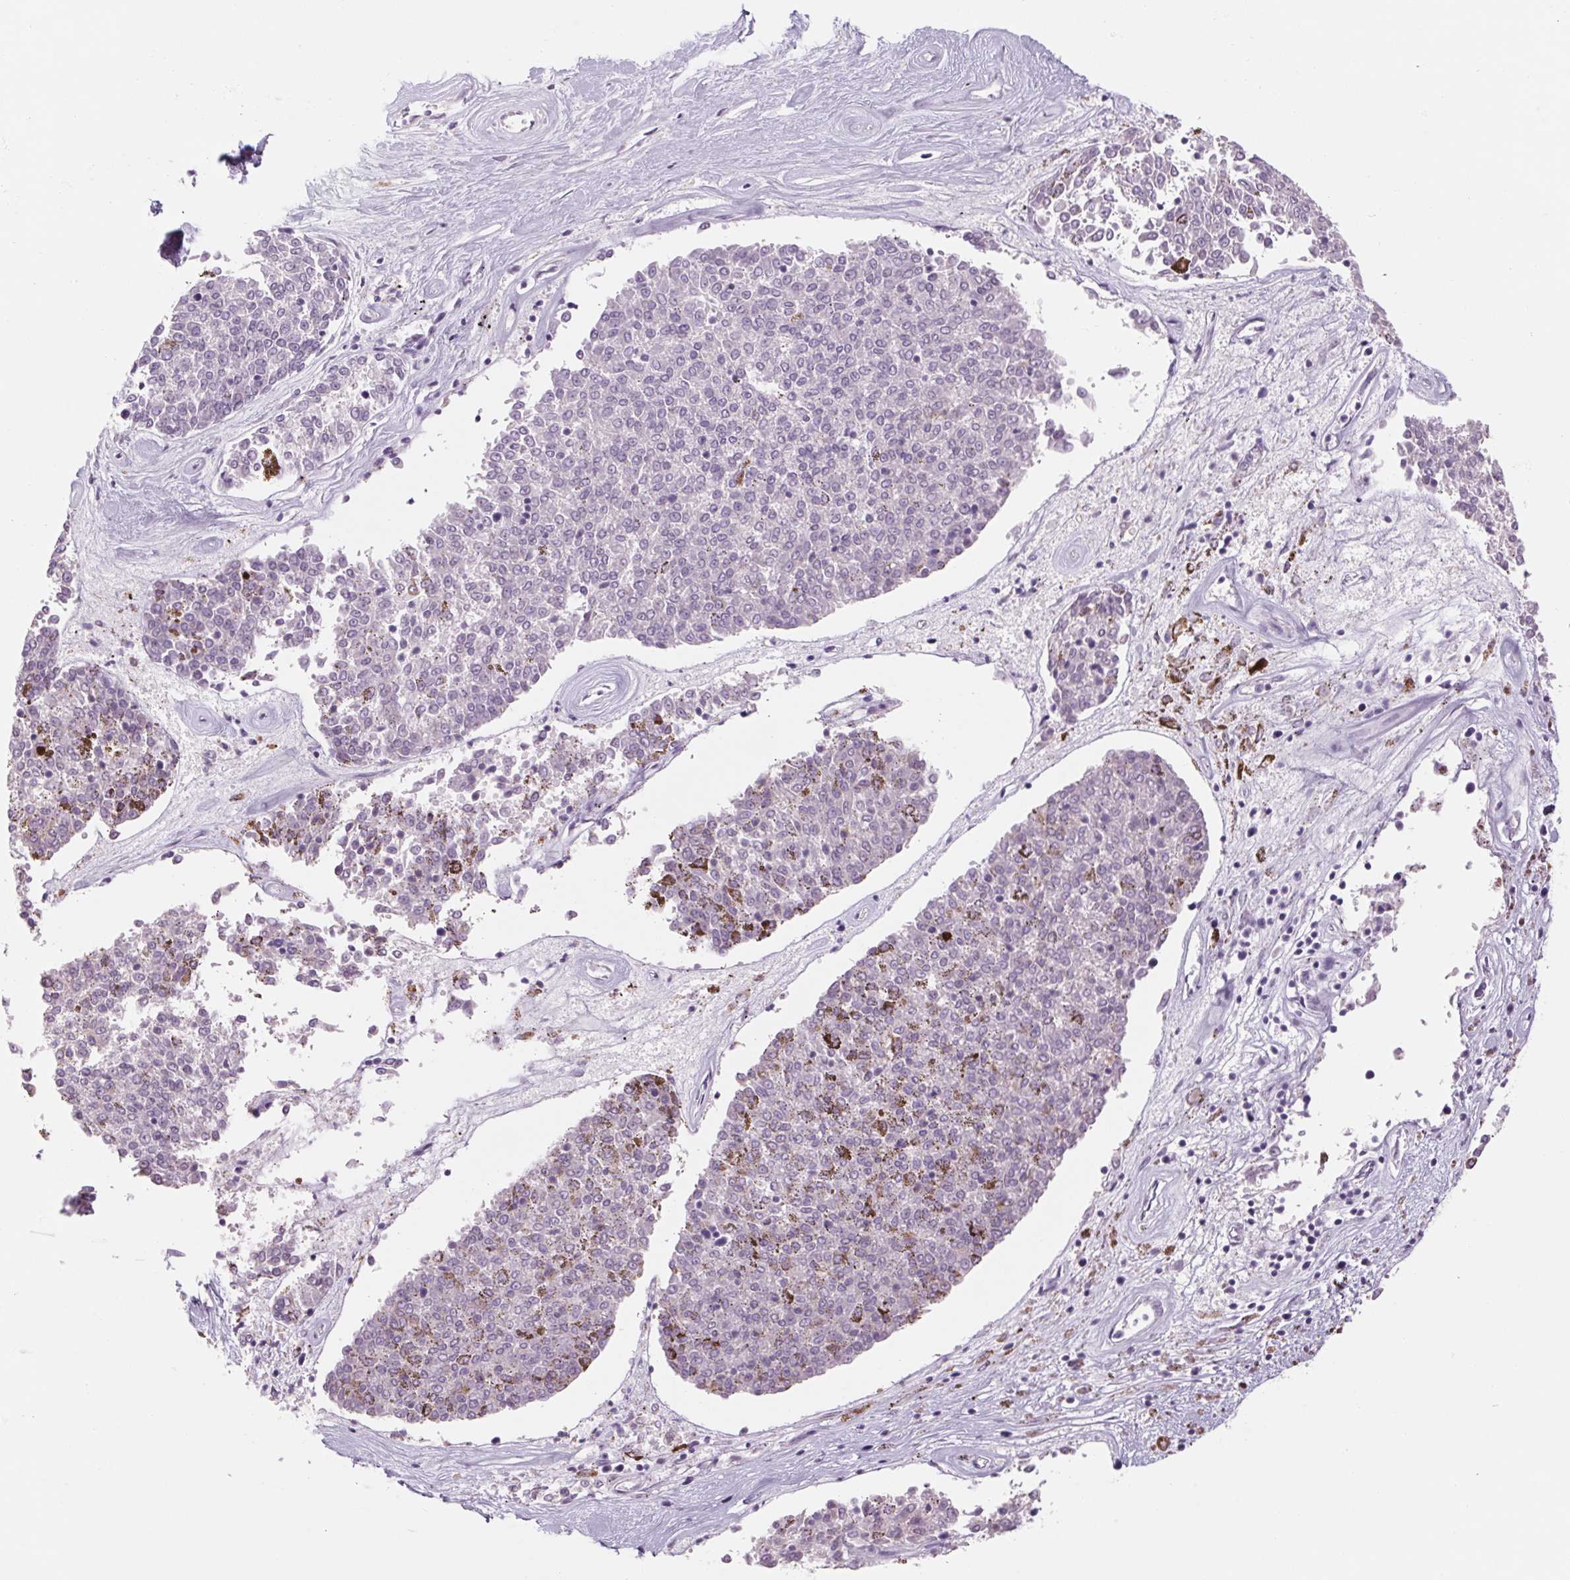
{"staining": {"intensity": "negative", "quantity": "none", "location": "none"}, "tissue": "melanoma", "cell_type": "Tumor cells", "image_type": "cancer", "snomed": [{"axis": "morphology", "description": "Malignant melanoma, NOS"}, {"axis": "topography", "description": "Skin"}], "caption": "Image shows no protein expression in tumor cells of melanoma tissue.", "gene": "RPTN", "patient": {"sex": "female", "age": 72}}